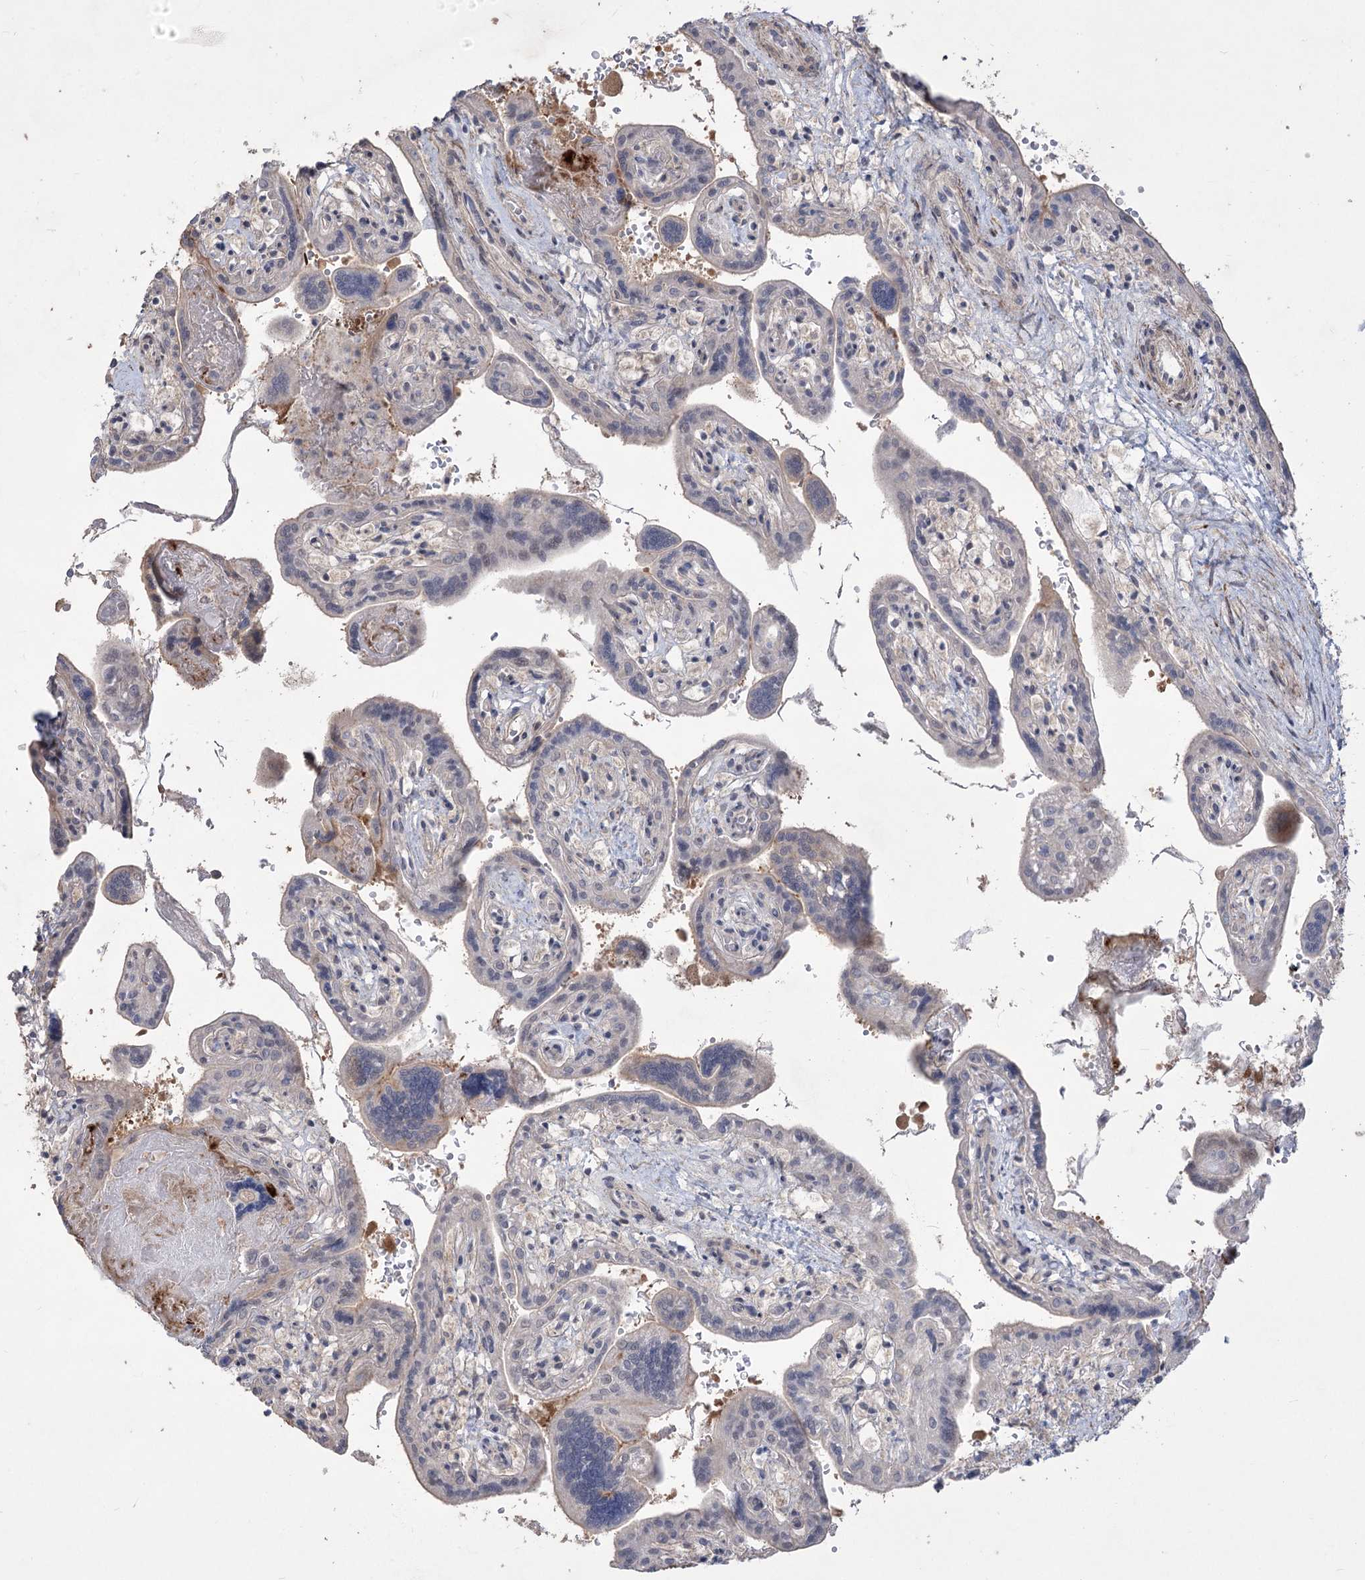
{"staining": {"intensity": "negative", "quantity": "none", "location": "none"}, "tissue": "placenta", "cell_type": "Trophoblastic cells", "image_type": "normal", "snomed": [{"axis": "morphology", "description": "Normal tissue, NOS"}, {"axis": "topography", "description": "Placenta"}], "caption": "Trophoblastic cells are negative for protein expression in normal human placenta.", "gene": "ZSCAN23", "patient": {"sex": "female", "age": 37}}